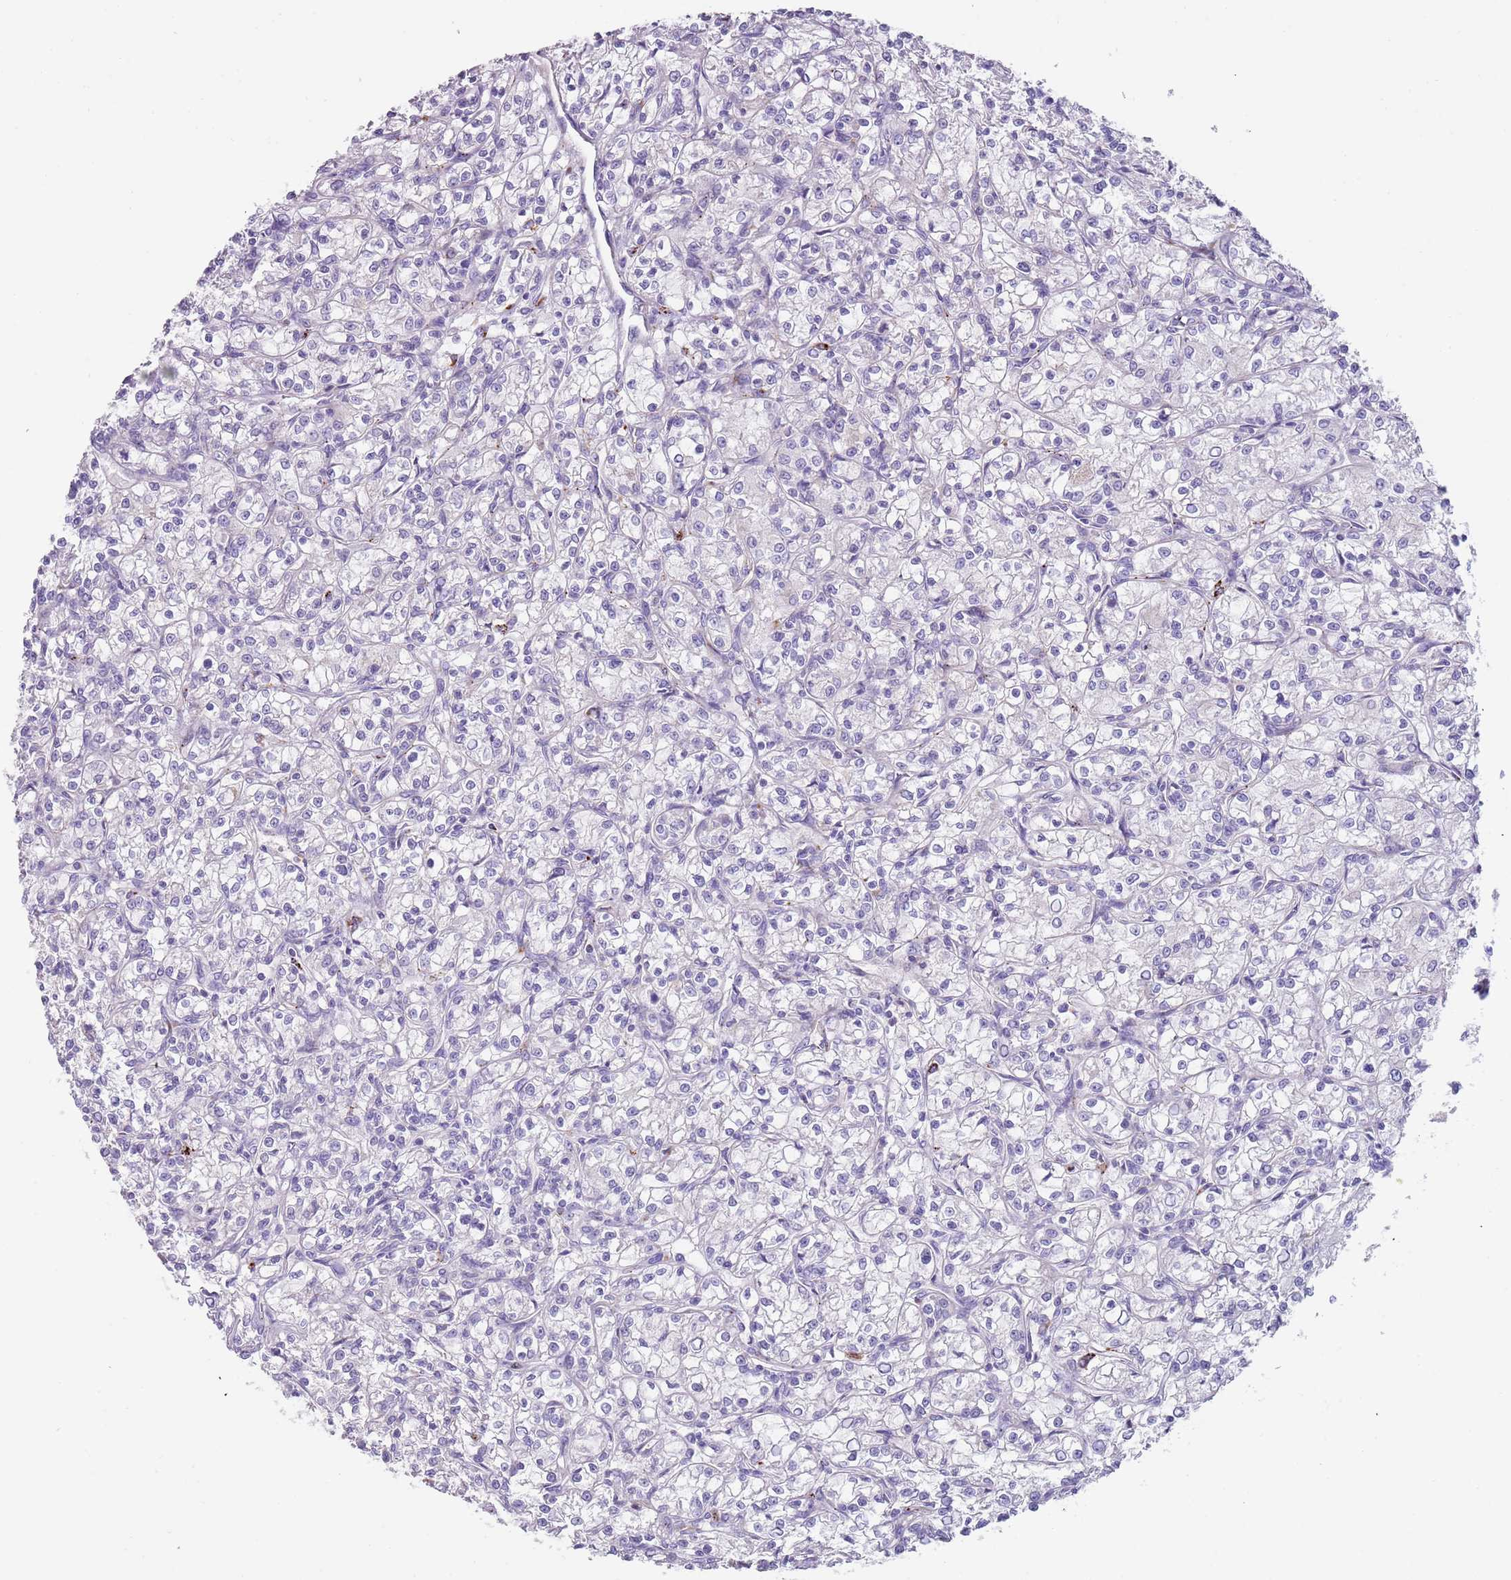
{"staining": {"intensity": "negative", "quantity": "none", "location": "none"}, "tissue": "renal cancer", "cell_type": "Tumor cells", "image_type": "cancer", "snomed": [{"axis": "morphology", "description": "Adenocarcinoma, NOS"}, {"axis": "topography", "description": "Kidney"}], "caption": "There is no significant positivity in tumor cells of renal cancer.", "gene": "LRRN3", "patient": {"sex": "female", "age": 59}}